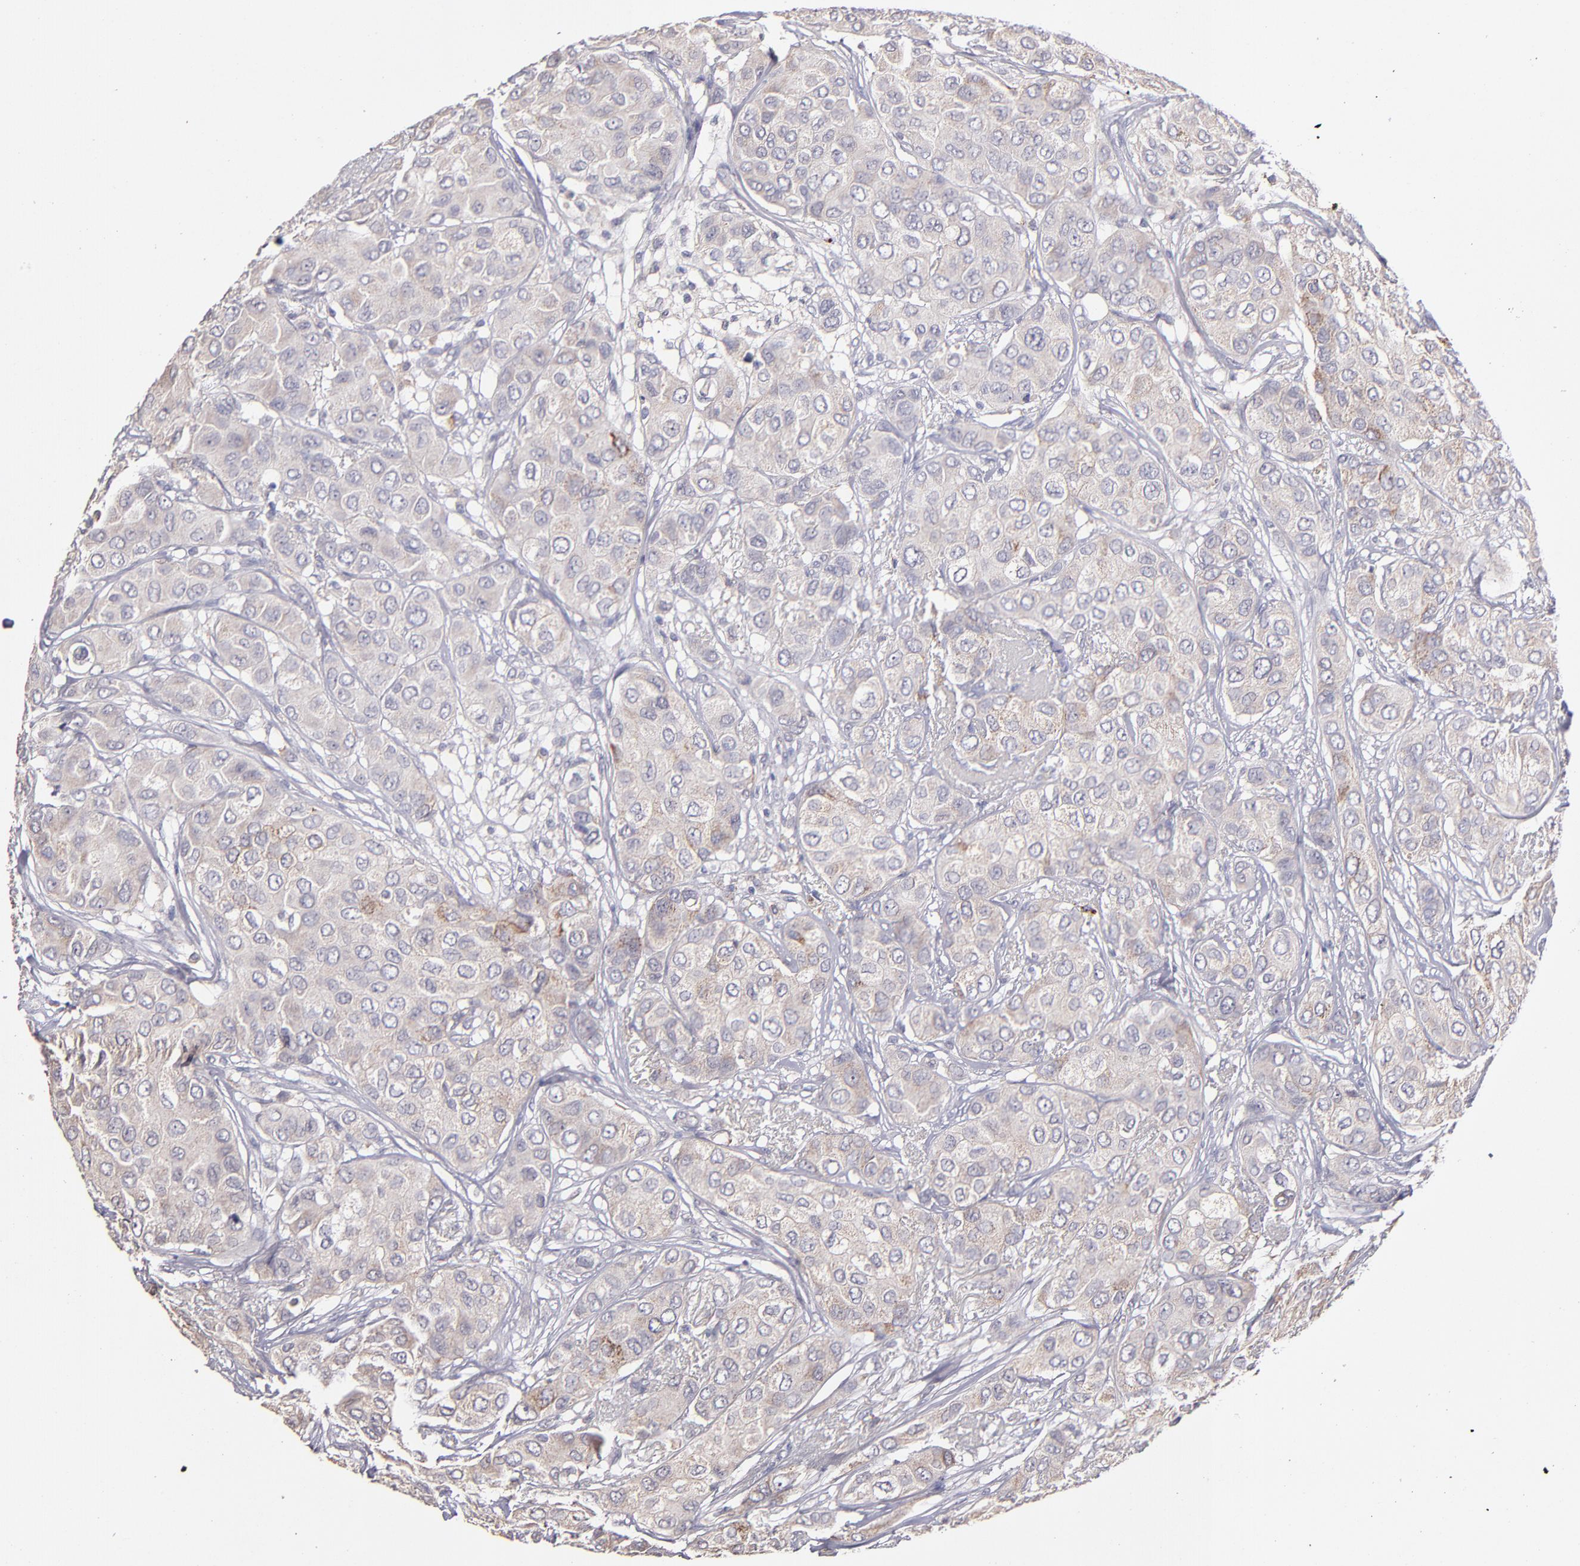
{"staining": {"intensity": "weak", "quantity": "25%-75%", "location": "cytoplasmic/membranous"}, "tissue": "breast cancer", "cell_type": "Tumor cells", "image_type": "cancer", "snomed": [{"axis": "morphology", "description": "Duct carcinoma"}, {"axis": "topography", "description": "Breast"}], "caption": "Human intraductal carcinoma (breast) stained for a protein (brown) displays weak cytoplasmic/membranous positive staining in approximately 25%-75% of tumor cells.", "gene": "GLDC", "patient": {"sex": "female", "age": 68}}